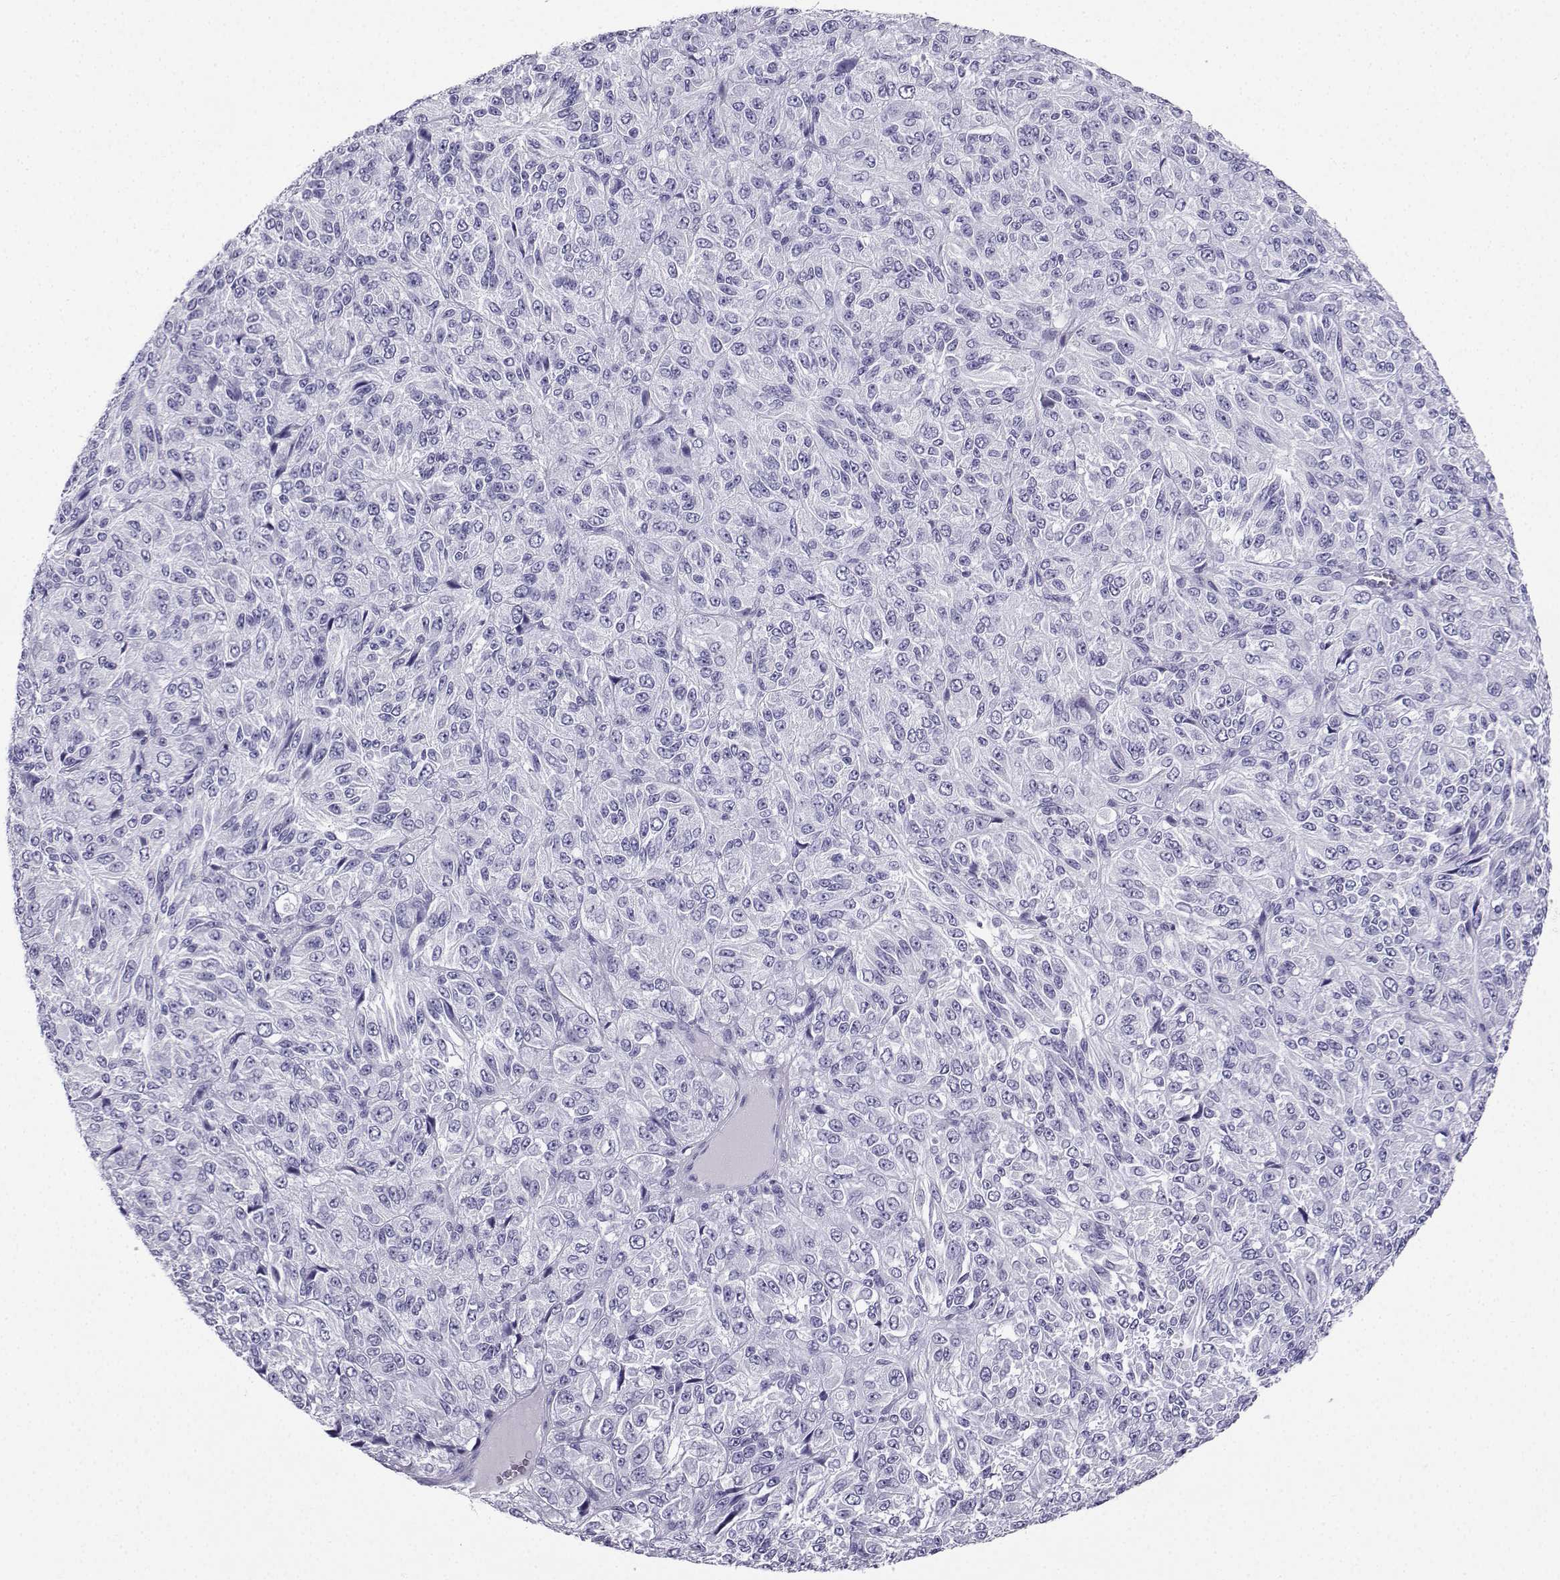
{"staining": {"intensity": "negative", "quantity": "none", "location": "none"}, "tissue": "melanoma", "cell_type": "Tumor cells", "image_type": "cancer", "snomed": [{"axis": "morphology", "description": "Malignant melanoma, Metastatic site"}, {"axis": "topography", "description": "Brain"}], "caption": "An IHC photomicrograph of malignant melanoma (metastatic site) is shown. There is no staining in tumor cells of malignant melanoma (metastatic site).", "gene": "SLC18A2", "patient": {"sex": "female", "age": 56}}